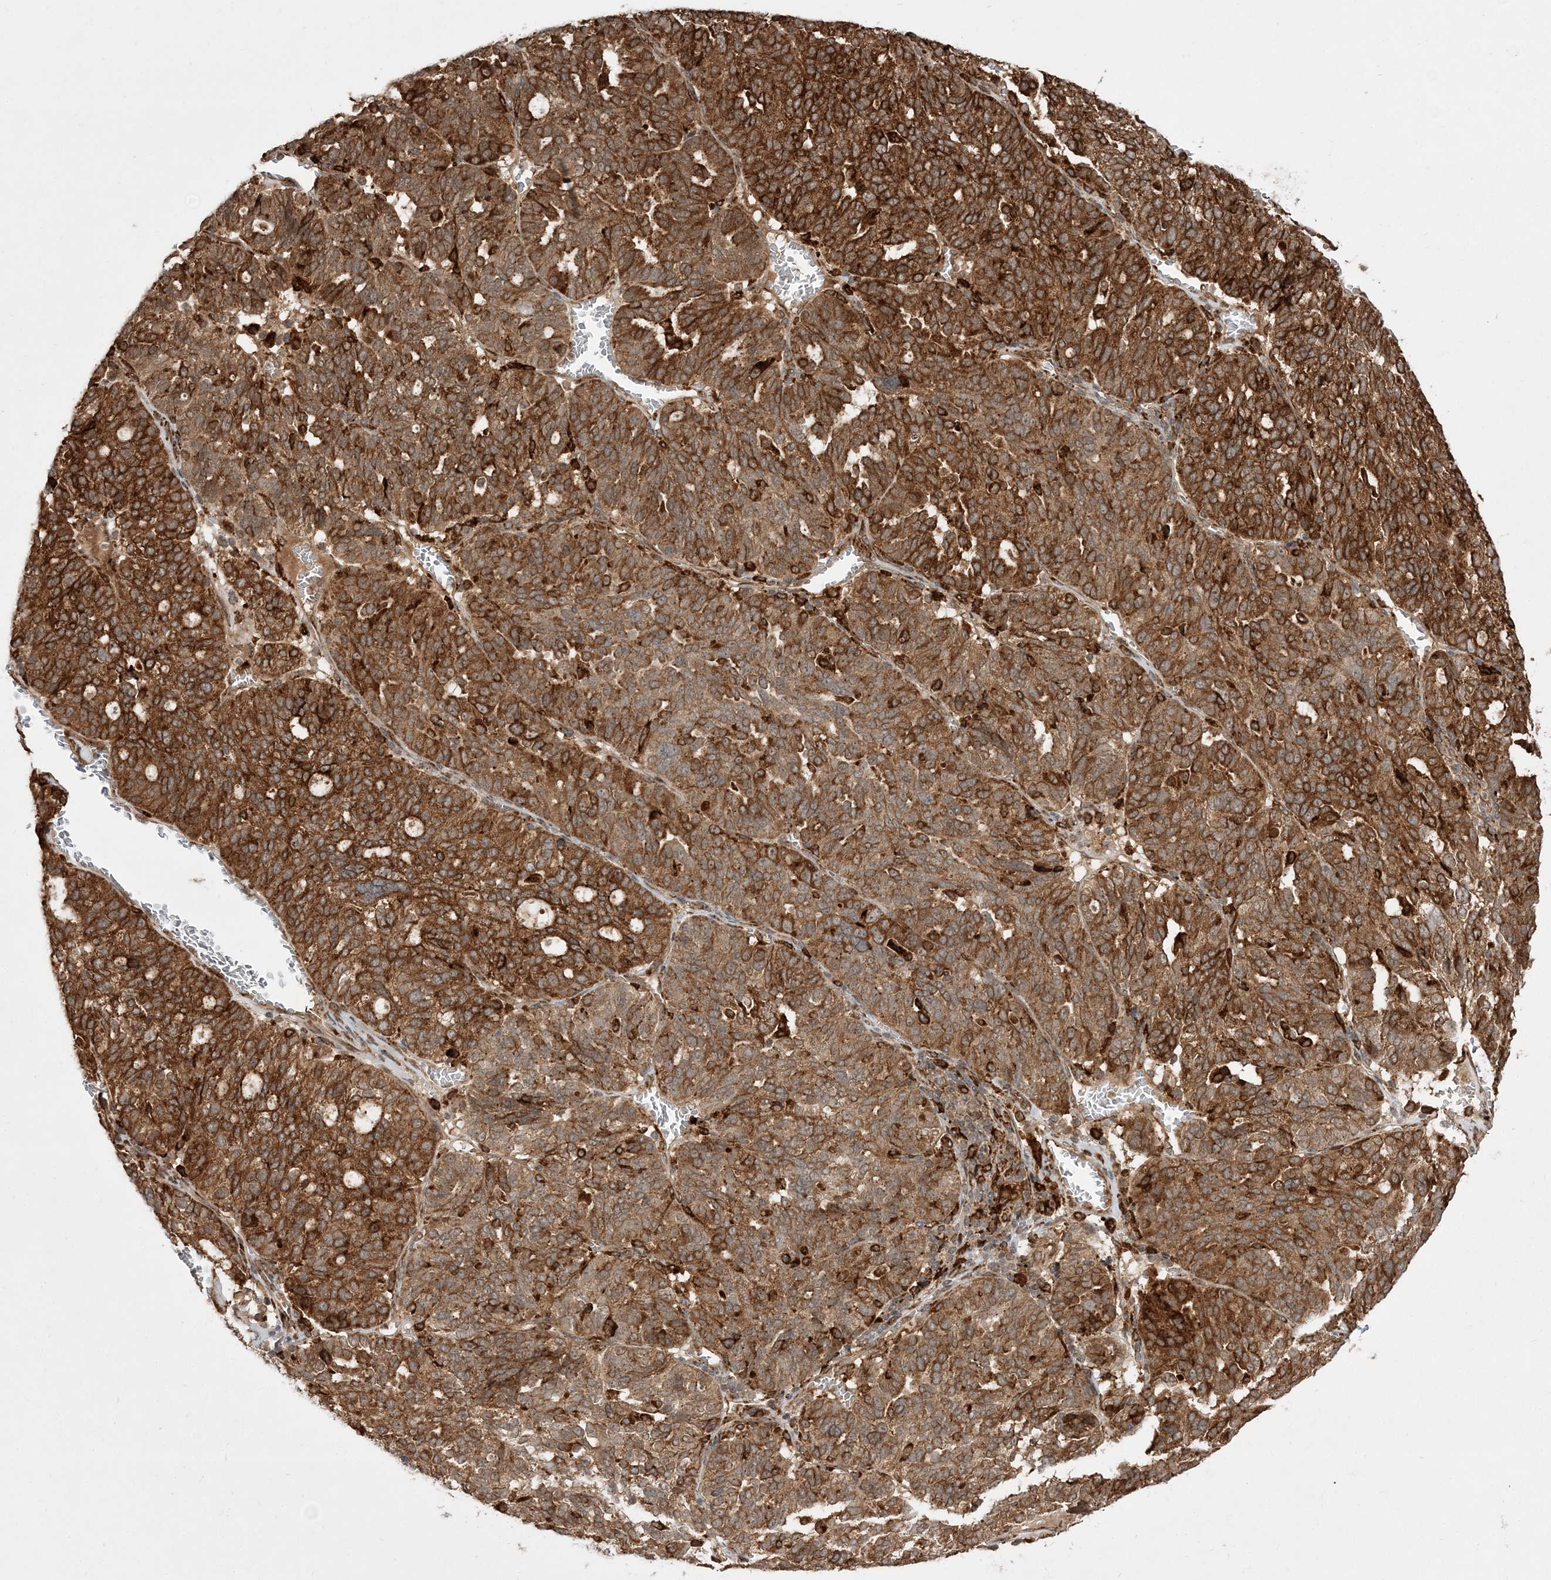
{"staining": {"intensity": "strong", "quantity": ">75%", "location": "cytoplasmic/membranous"}, "tissue": "ovarian cancer", "cell_type": "Tumor cells", "image_type": "cancer", "snomed": [{"axis": "morphology", "description": "Cystadenocarcinoma, serous, NOS"}, {"axis": "topography", "description": "Ovary"}], "caption": "Ovarian cancer stained with immunohistochemistry (IHC) reveals strong cytoplasmic/membranous expression in about >75% of tumor cells.", "gene": "EPC2", "patient": {"sex": "female", "age": 59}}